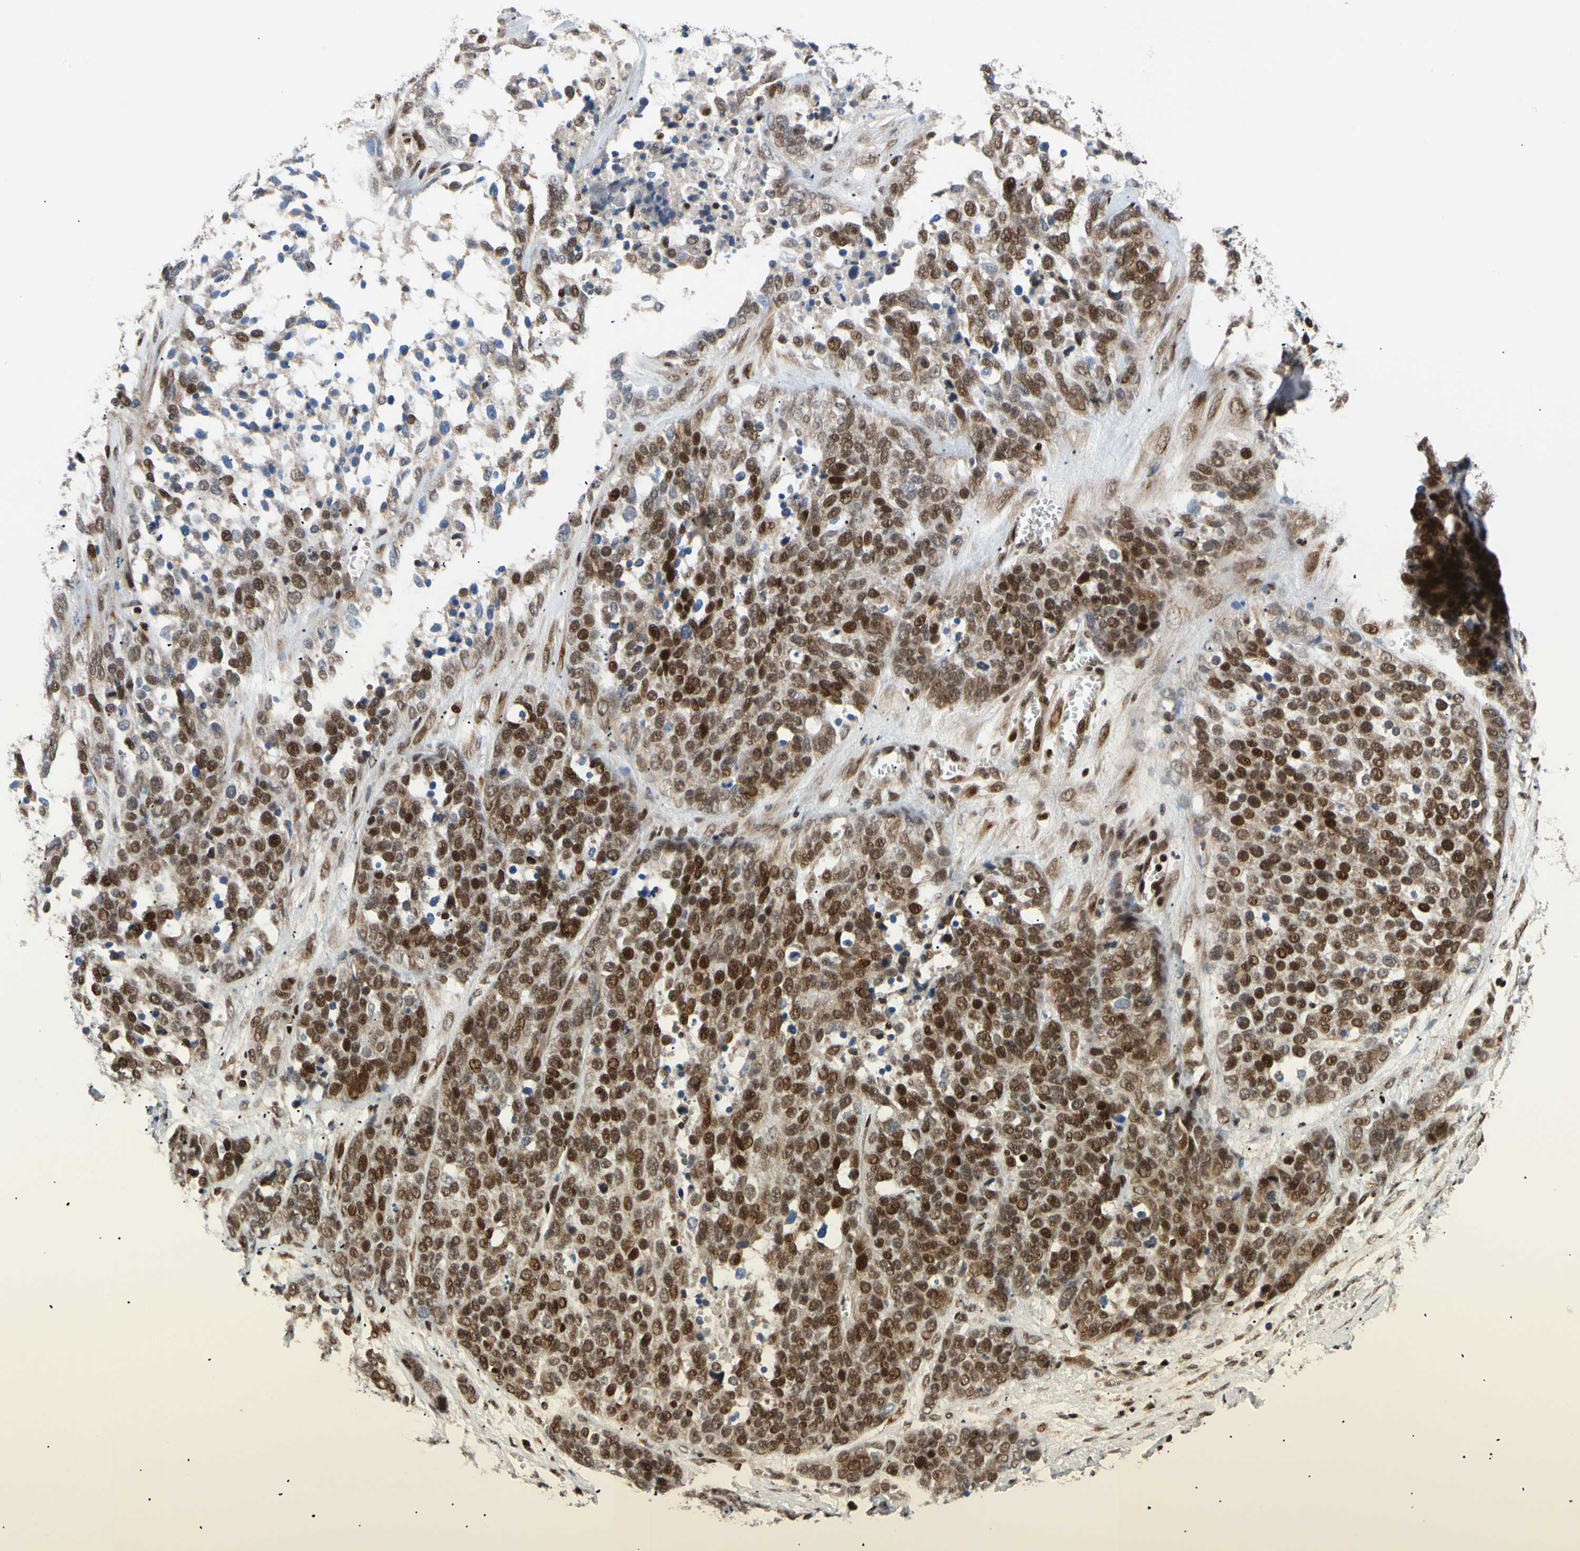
{"staining": {"intensity": "strong", "quantity": ">75%", "location": "nuclear"}, "tissue": "ovarian cancer", "cell_type": "Tumor cells", "image_type": "cancer", "snomed": [{"axis": "morphology", "description": "Cystadenocarcinoma, serous, NOS"}, {"axis": "topography", "description": "Ovary"}], "caption": "Tumor cells reveal high levels of strong nuclear staining in about >75% of cells in human serous cystadenocarcinoma (ovarian).", "gene": "E2F1", "patient": {"sex": "female", "age": 44}}